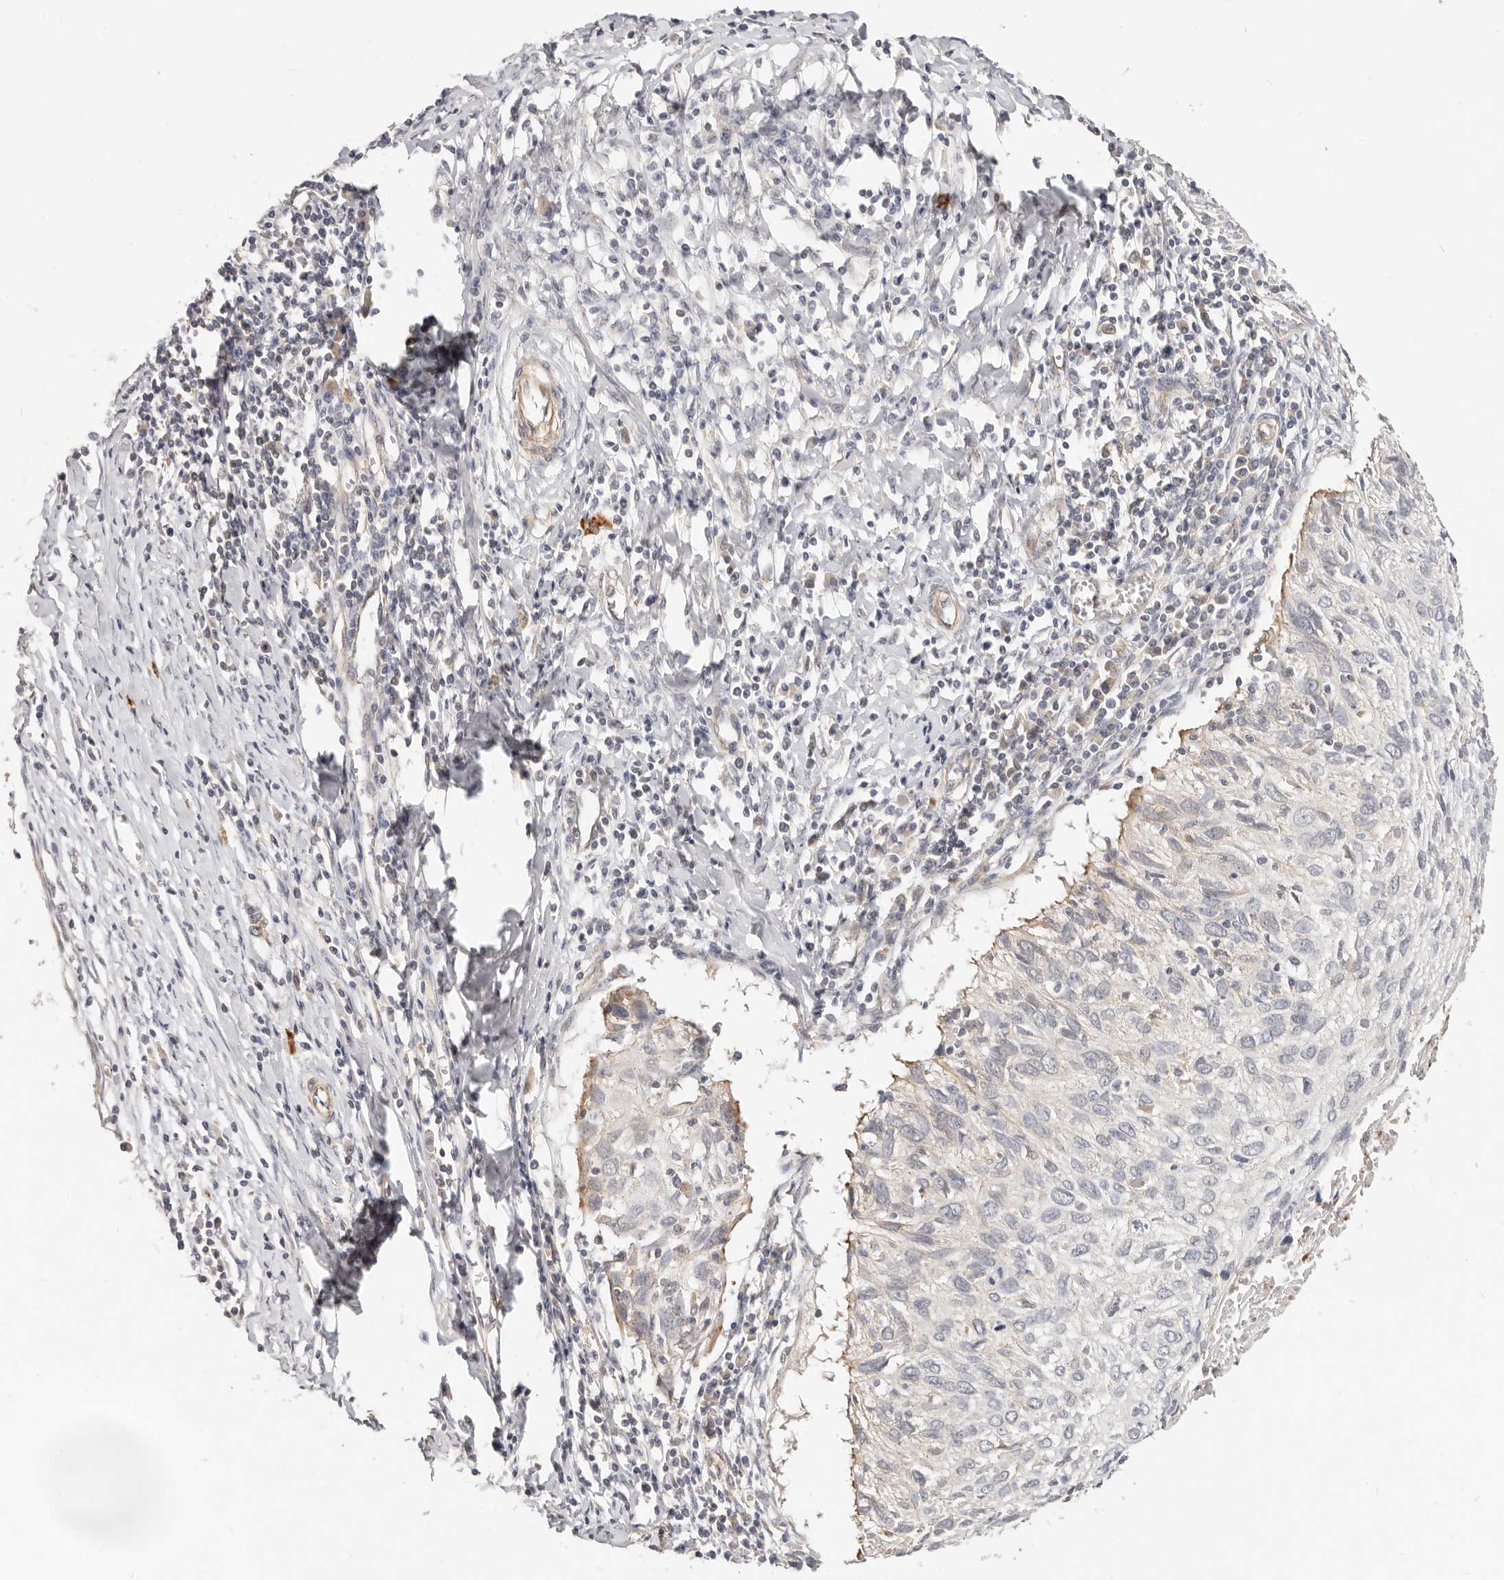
{"staining": {"intensity": "negative", "quantity": "none", "location": "none"}, "tissue": "cervical cancer", "cell_type": "Tumor cells", "image_type": "cancer", "snomed": [{"axis": "morphology", "description": "Squamous cell carcinoma, NOS"}, {"axis": "topography", "description": "Cervix"}], "caption": "Human cervical cancer stained for a protein using IHC reveals no positivity in tumor cells.", "gene": "ZRANB1", "patient": {"sex": "female", "age": 51}}